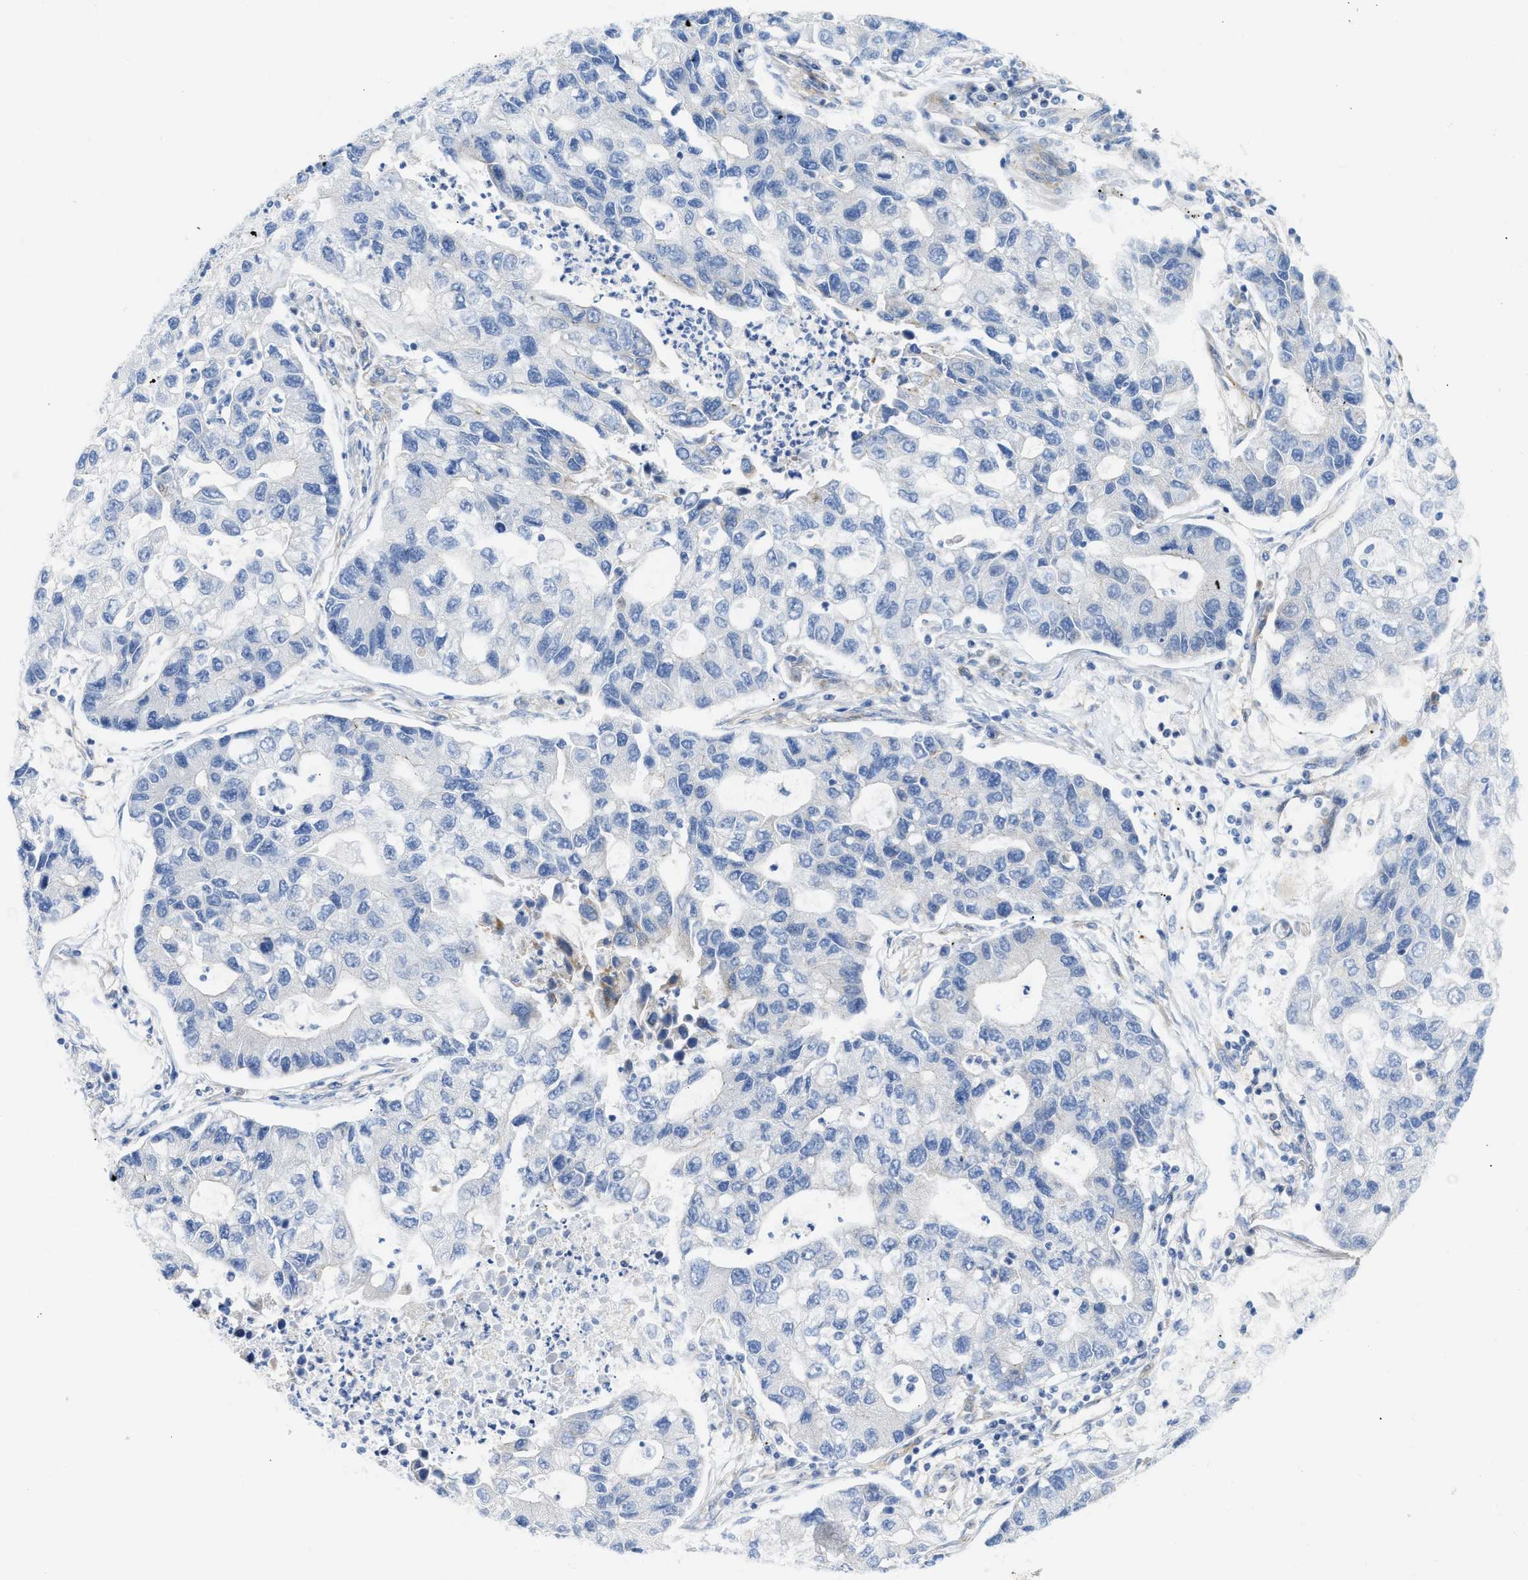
{"staining": {"intensity": "negative", "quantity": "none", "location": "none"}, "tissue": "lung cancer", "cell_type": "Tumor cells", "image_type": "cancer", "snomed": [{"axis": "morphology", "description": "Adenocarcinoma, NOS"}, {"axis": "topography", "description": "Lung"}], "caption": "Immunohistochemistry (IHC) photomicrograph of human lung adenocarcinoma stained for a protein (brown), which reveals no expression in tumor cells.", "gene": "FHL1", "patient": {"sex": "female", "age": 51}}